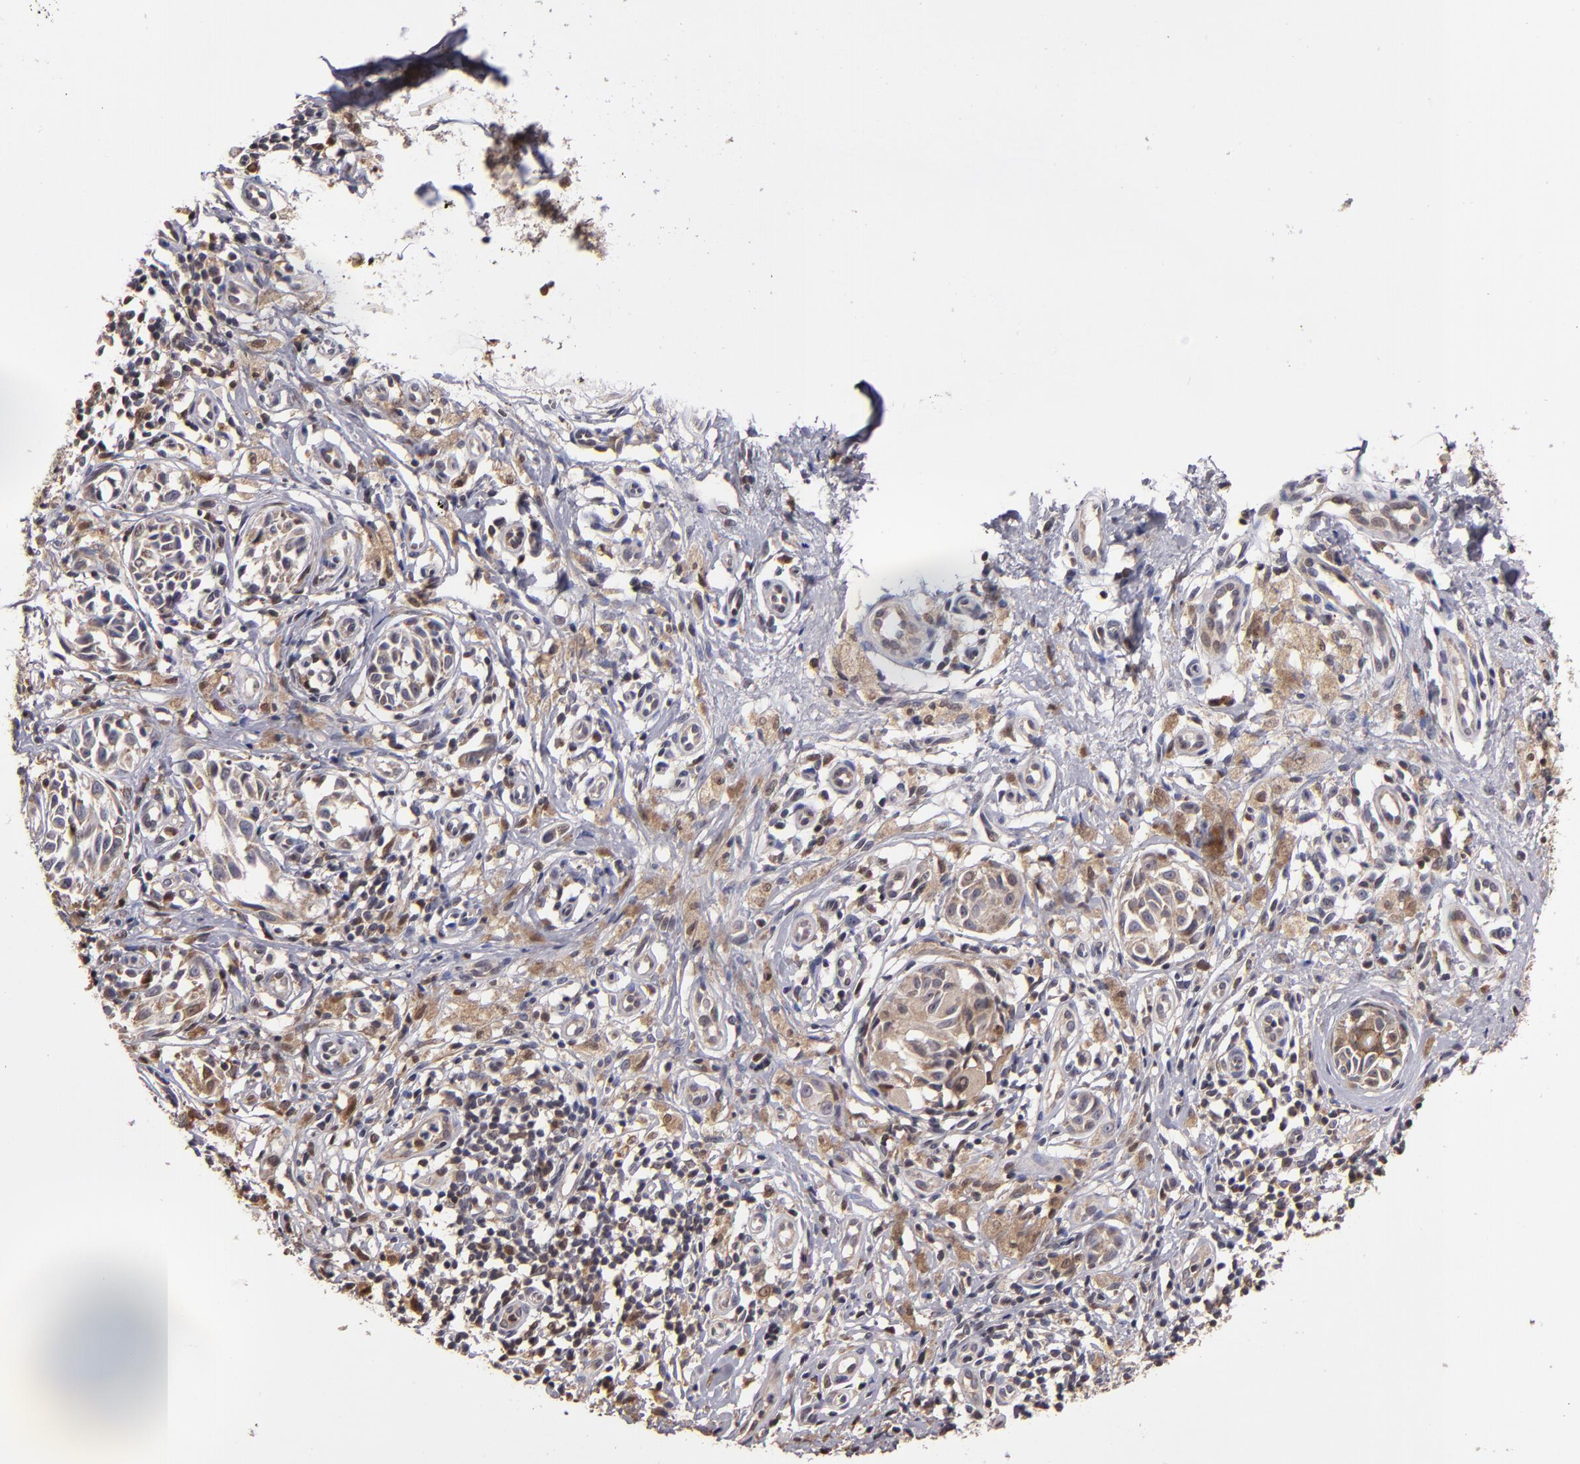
{"staining": {"intensity": "weak", "quantity": ">75%", "location": "cytoplasmic/membranous"}, "tissue": "melanoma", "cell_type": "Tumor cells", "image_type": "cancer", "snomed": [{"axis": "morphology", "description": "Malignant melanoma, NOS"}, {"axis": "topography", "description": "Skin"}], "caption": "DAB immunohistochemical staining of melanoma reveals weak cytoplasmic/membranous protein staining in about >75% of tumor cells. (Stains: DAB in brown, nuclei in blue, Microscopy: brightfield microscopy at high magnification).", "gene": "CASP1", "patient": {"sex": "male", "age": 67}}